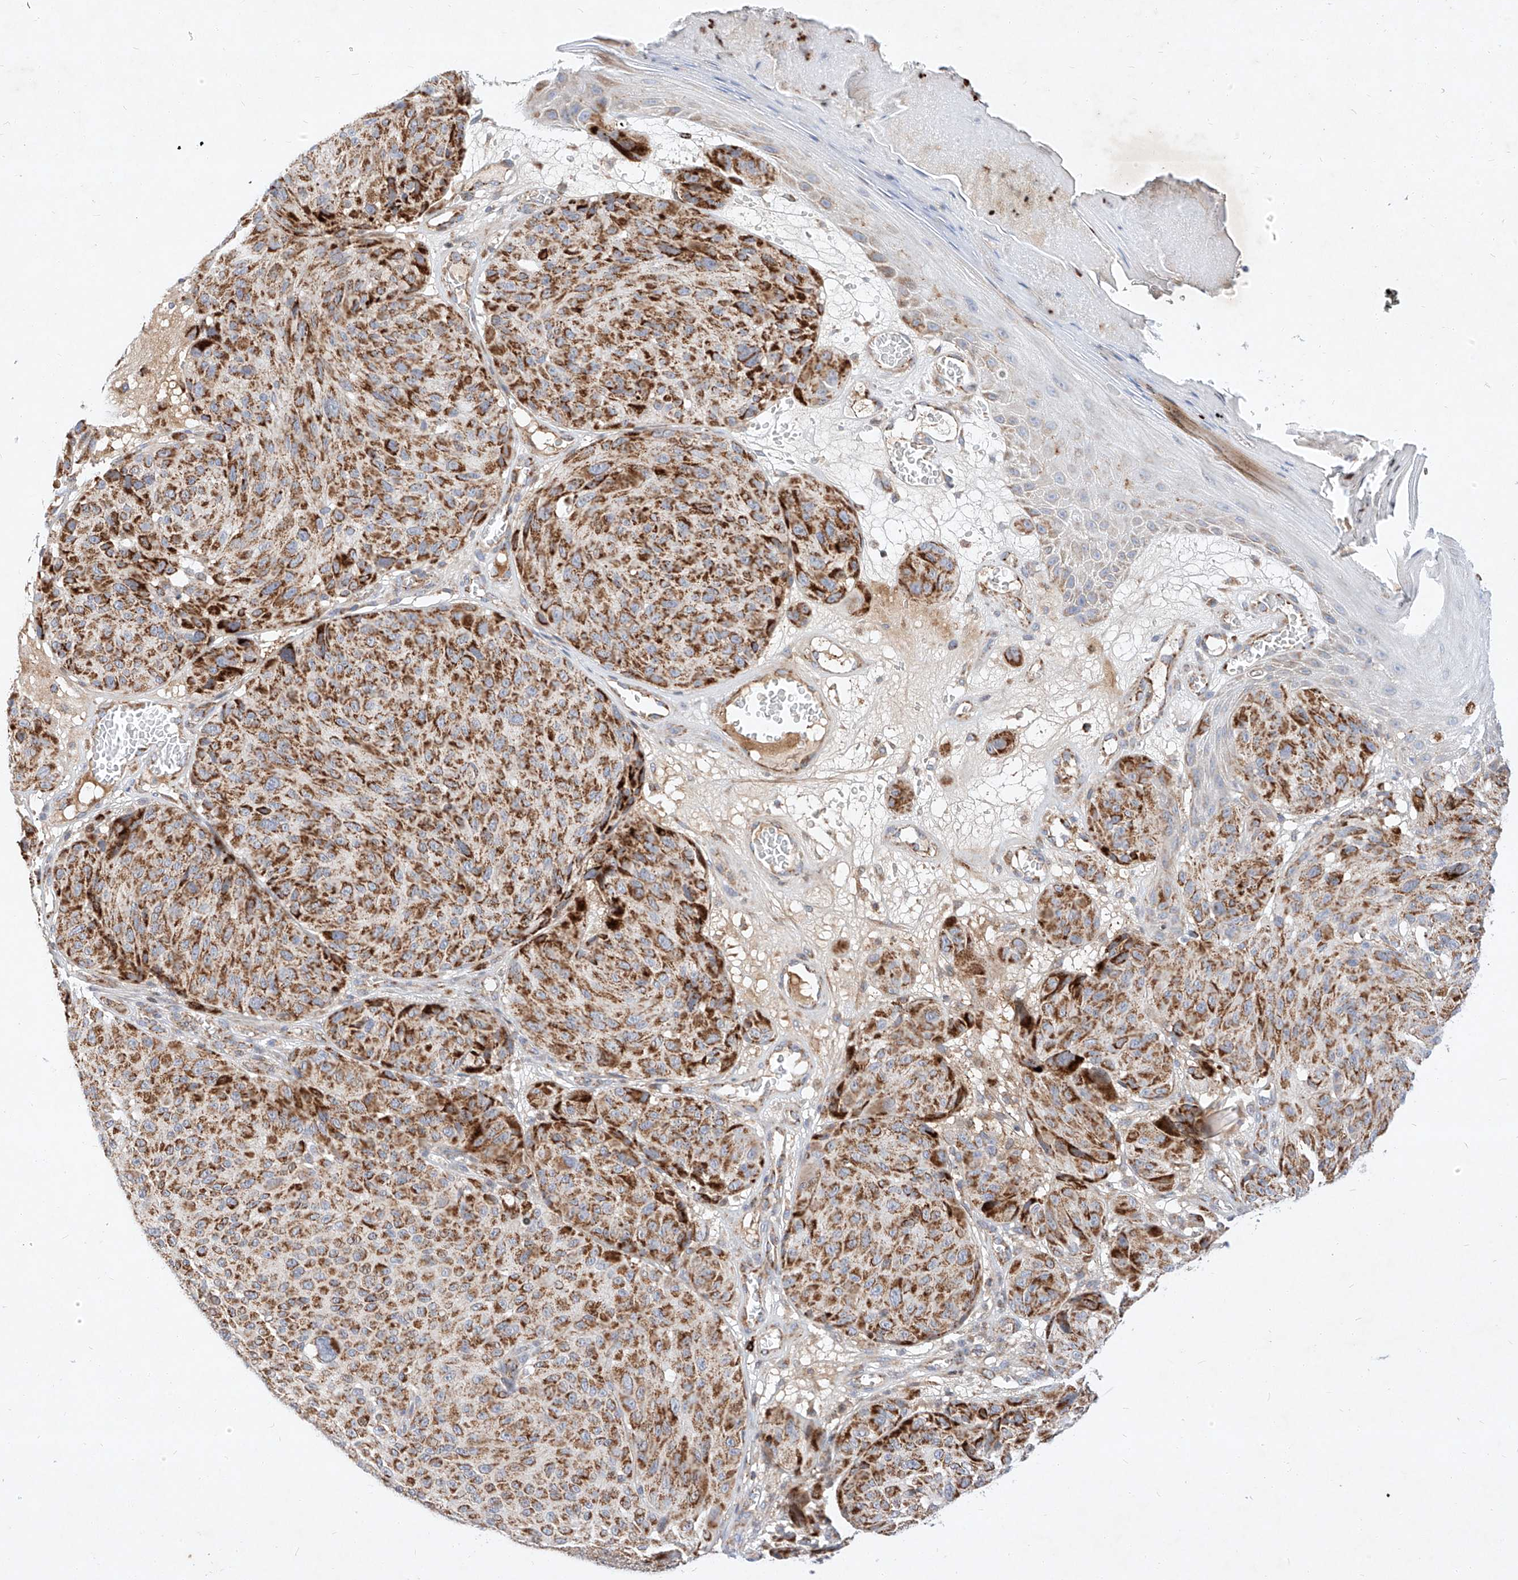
{"staining": {"intensity": "strong", "quantity": ">75%", "location": "cytoplasmic/membranous"}, "tissue": "melanoma", "cell_type": "Tumor cells", "image_type": "cancer", "snomed": [{"axis": "morphology", "description": "Malignant melanoma, NOS"}, {"axis": "topography", "description": "Skin"}], "caption": "Strong cytoplasmic/membranous staining for a protein is appreciated in approximately >75% of tumor cells of malignant melanoma using IHC.", "gene": "OSGEPL1", "patient": {"sex": "male", "age": 83}}